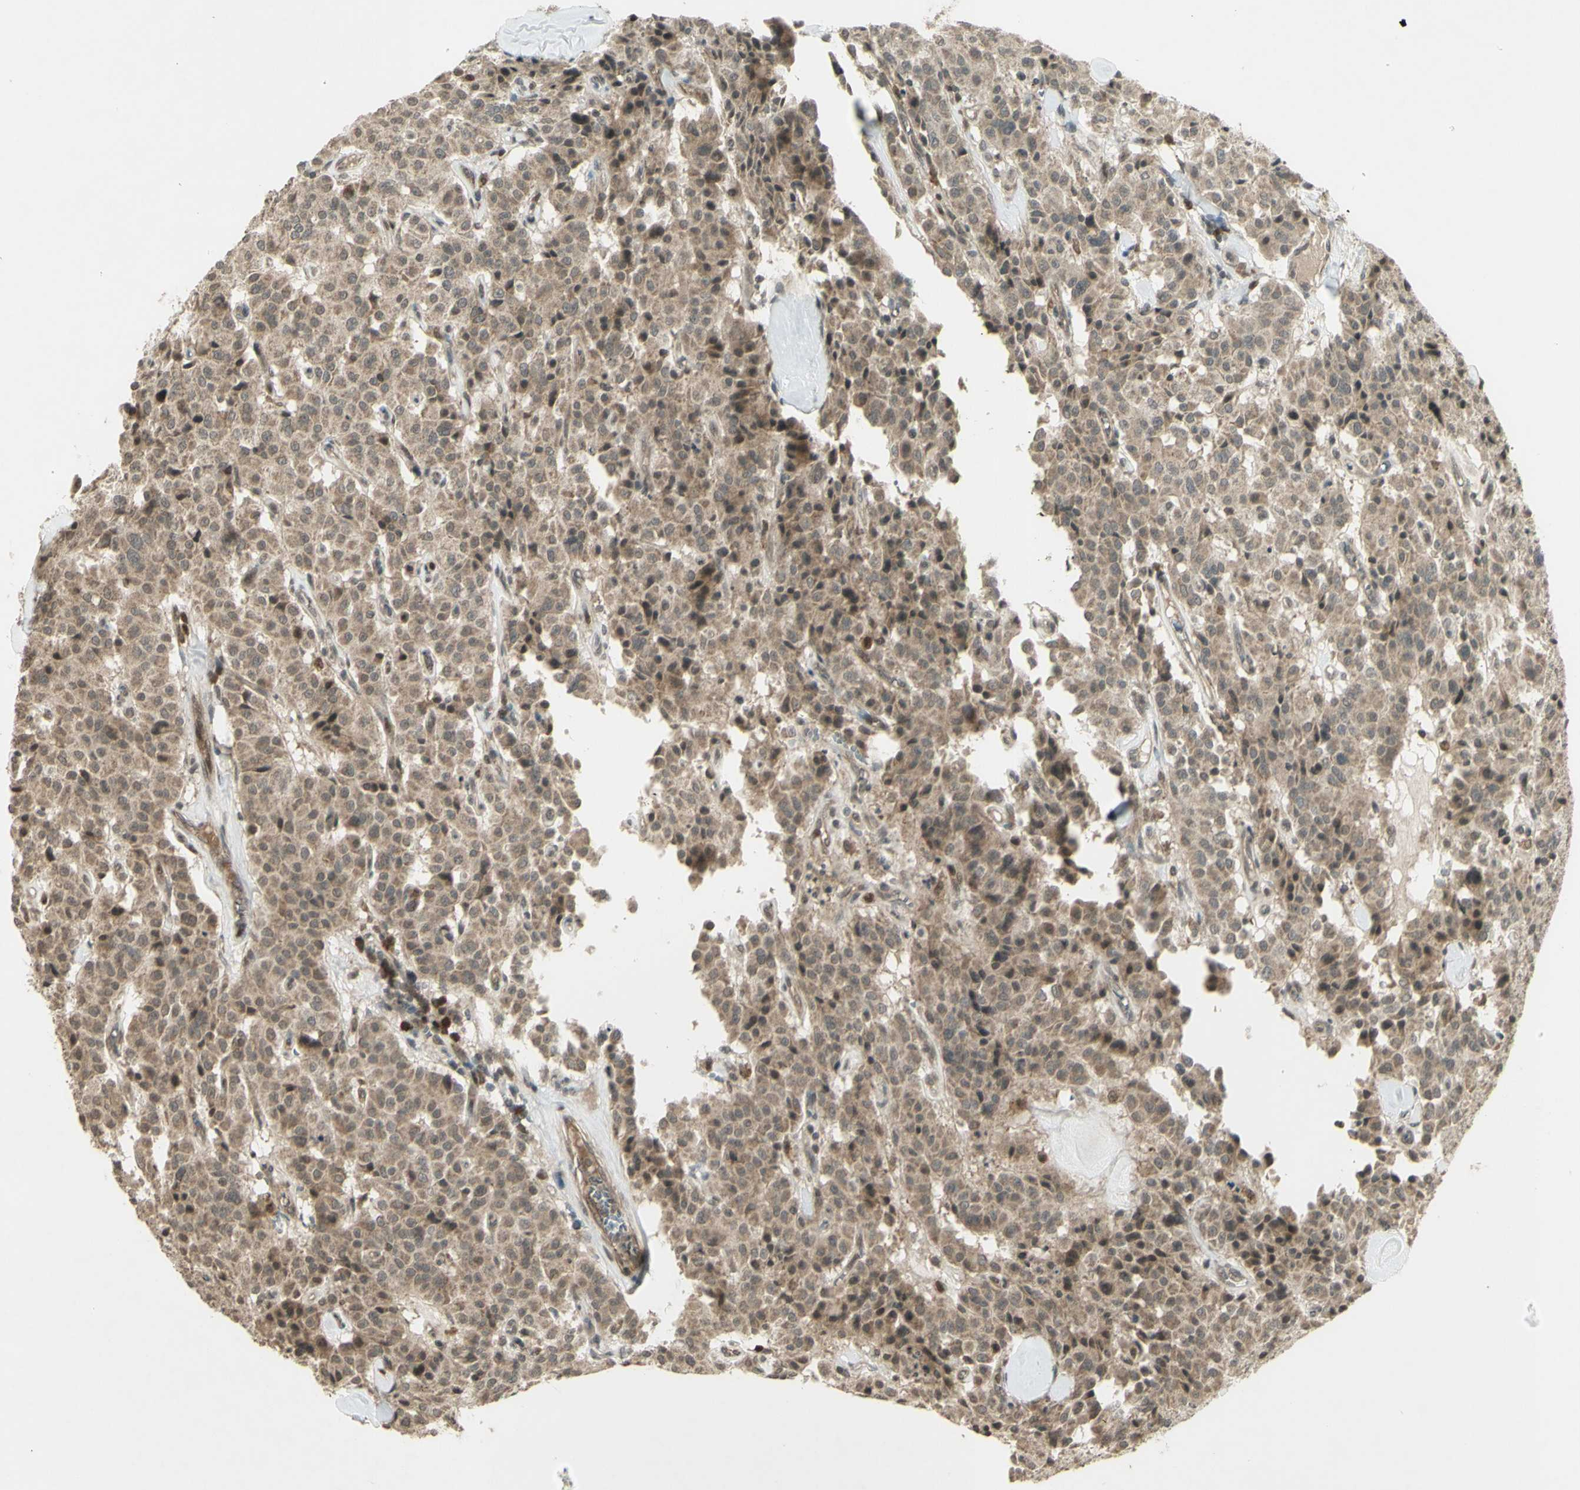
{"staining": {"intensity": "moderate", "quantity": ">75%", "location": "cytoplasmic/membranous,nuclear"}, "tissue": "carcinoid", "cell_type": "Tumor cells", "image_type": "cancer", "snomed": [{"axis": "morphology", "description": "Carcinoid, malignant, NOS"}, {"axis": "topography", "description": "Lung"}], "caption": "Carcinoid stained for a protein (brown) exhibits moderate cytoplasmic/membranous and nuclear positive staining in about >75% of tumor cells.", "gene": "BLNK", "patient": {"sex": "male", "age": 30}}